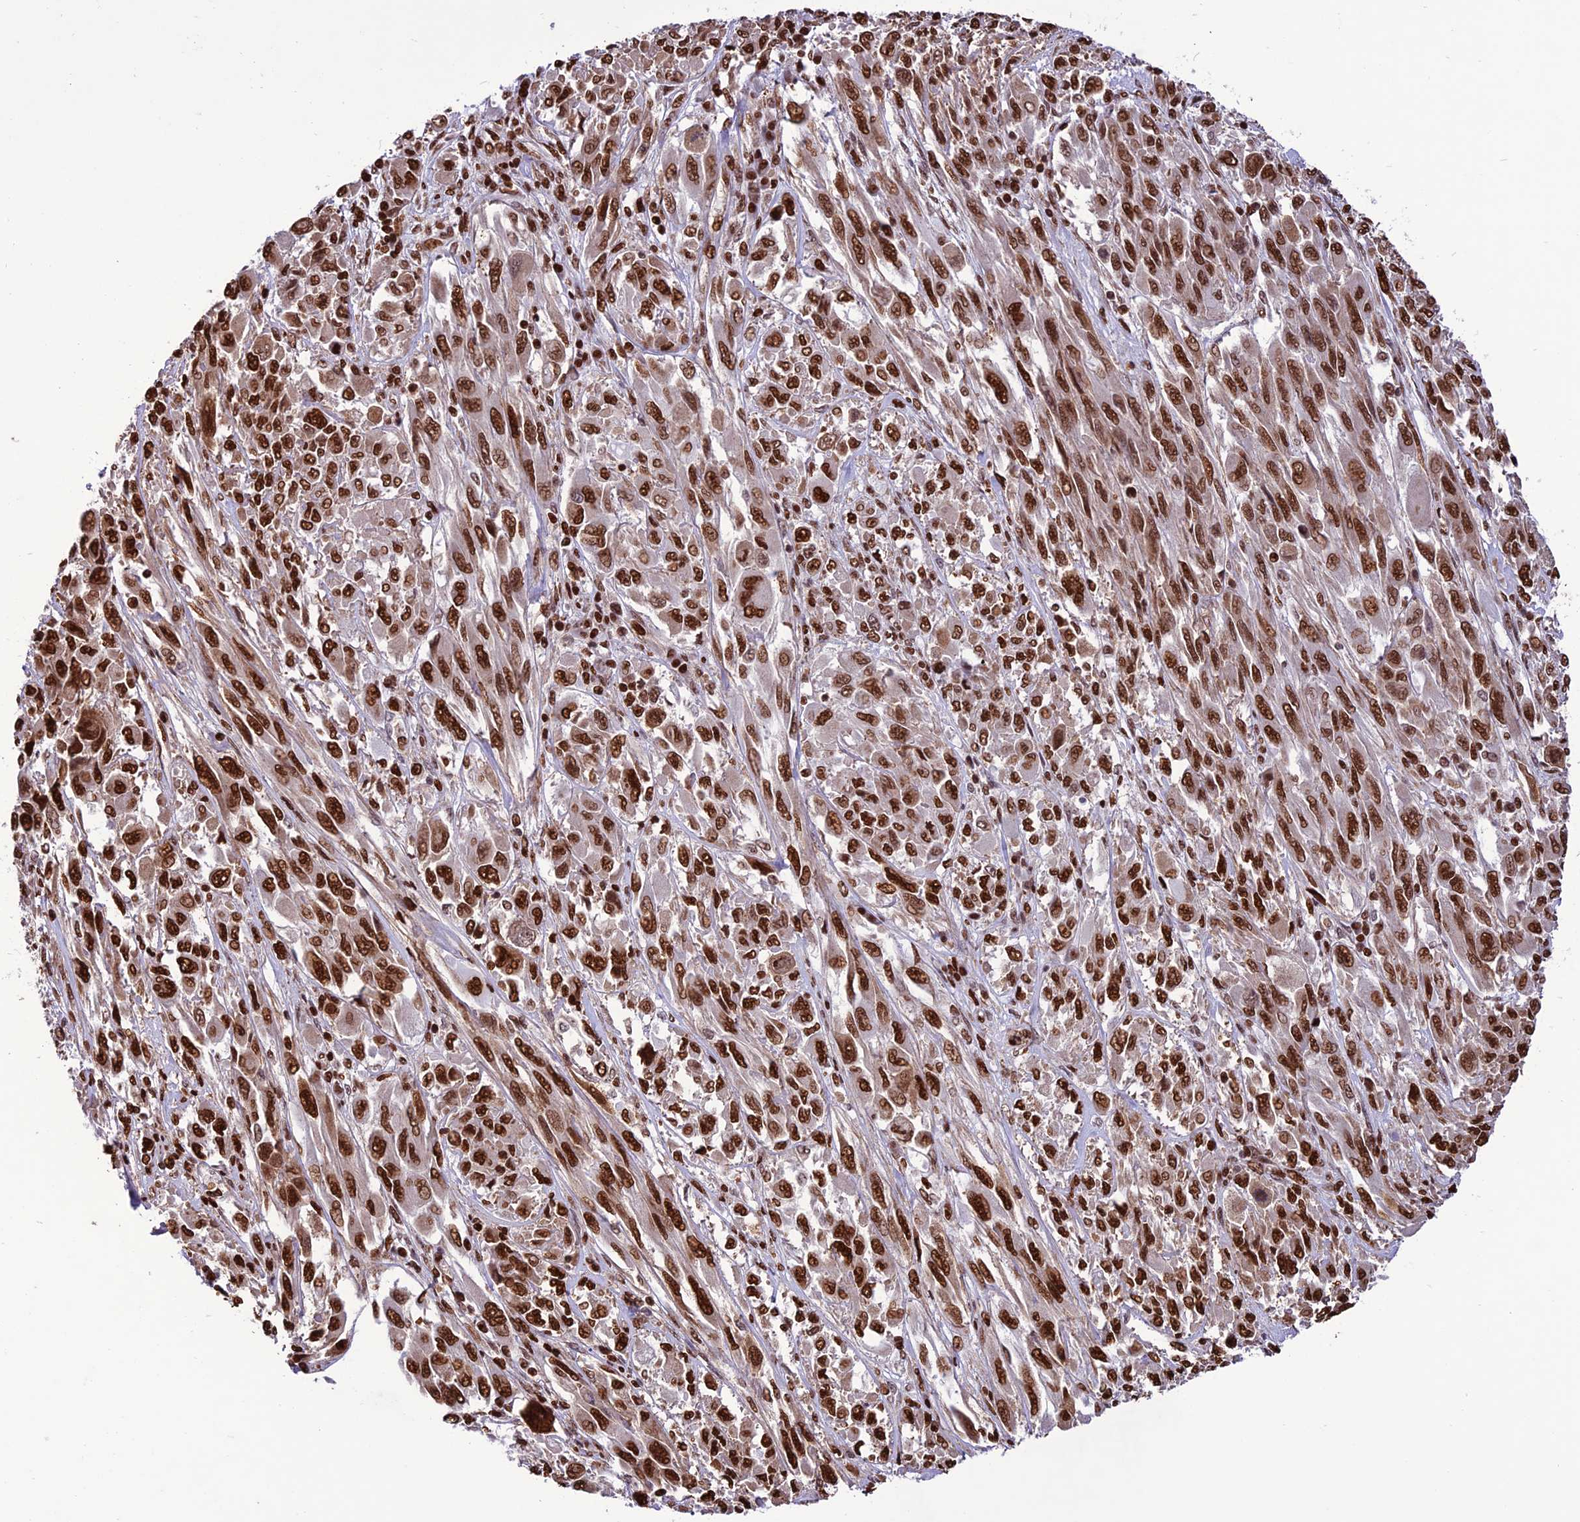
{"staining": {"intensity": "strong", "quantity": ">75%", "location": "nuclear"}, "tissue": "melanoma", "cell_type": "Tumor cells", "image_type": "cancer", "snomed": [{"axis": "morphology", "description": "Malignant melanoma, NOS"}, {"axis": "topography", "description": "Skin"}], "caption": "A high-resolution photomicrograph shows IHC staining of malignant melanoma, which exhibits strong nuclear staining in about >75% of tumor cells.", "gene": "INO80E", "patient": {"sex": "female", "age": 91}}